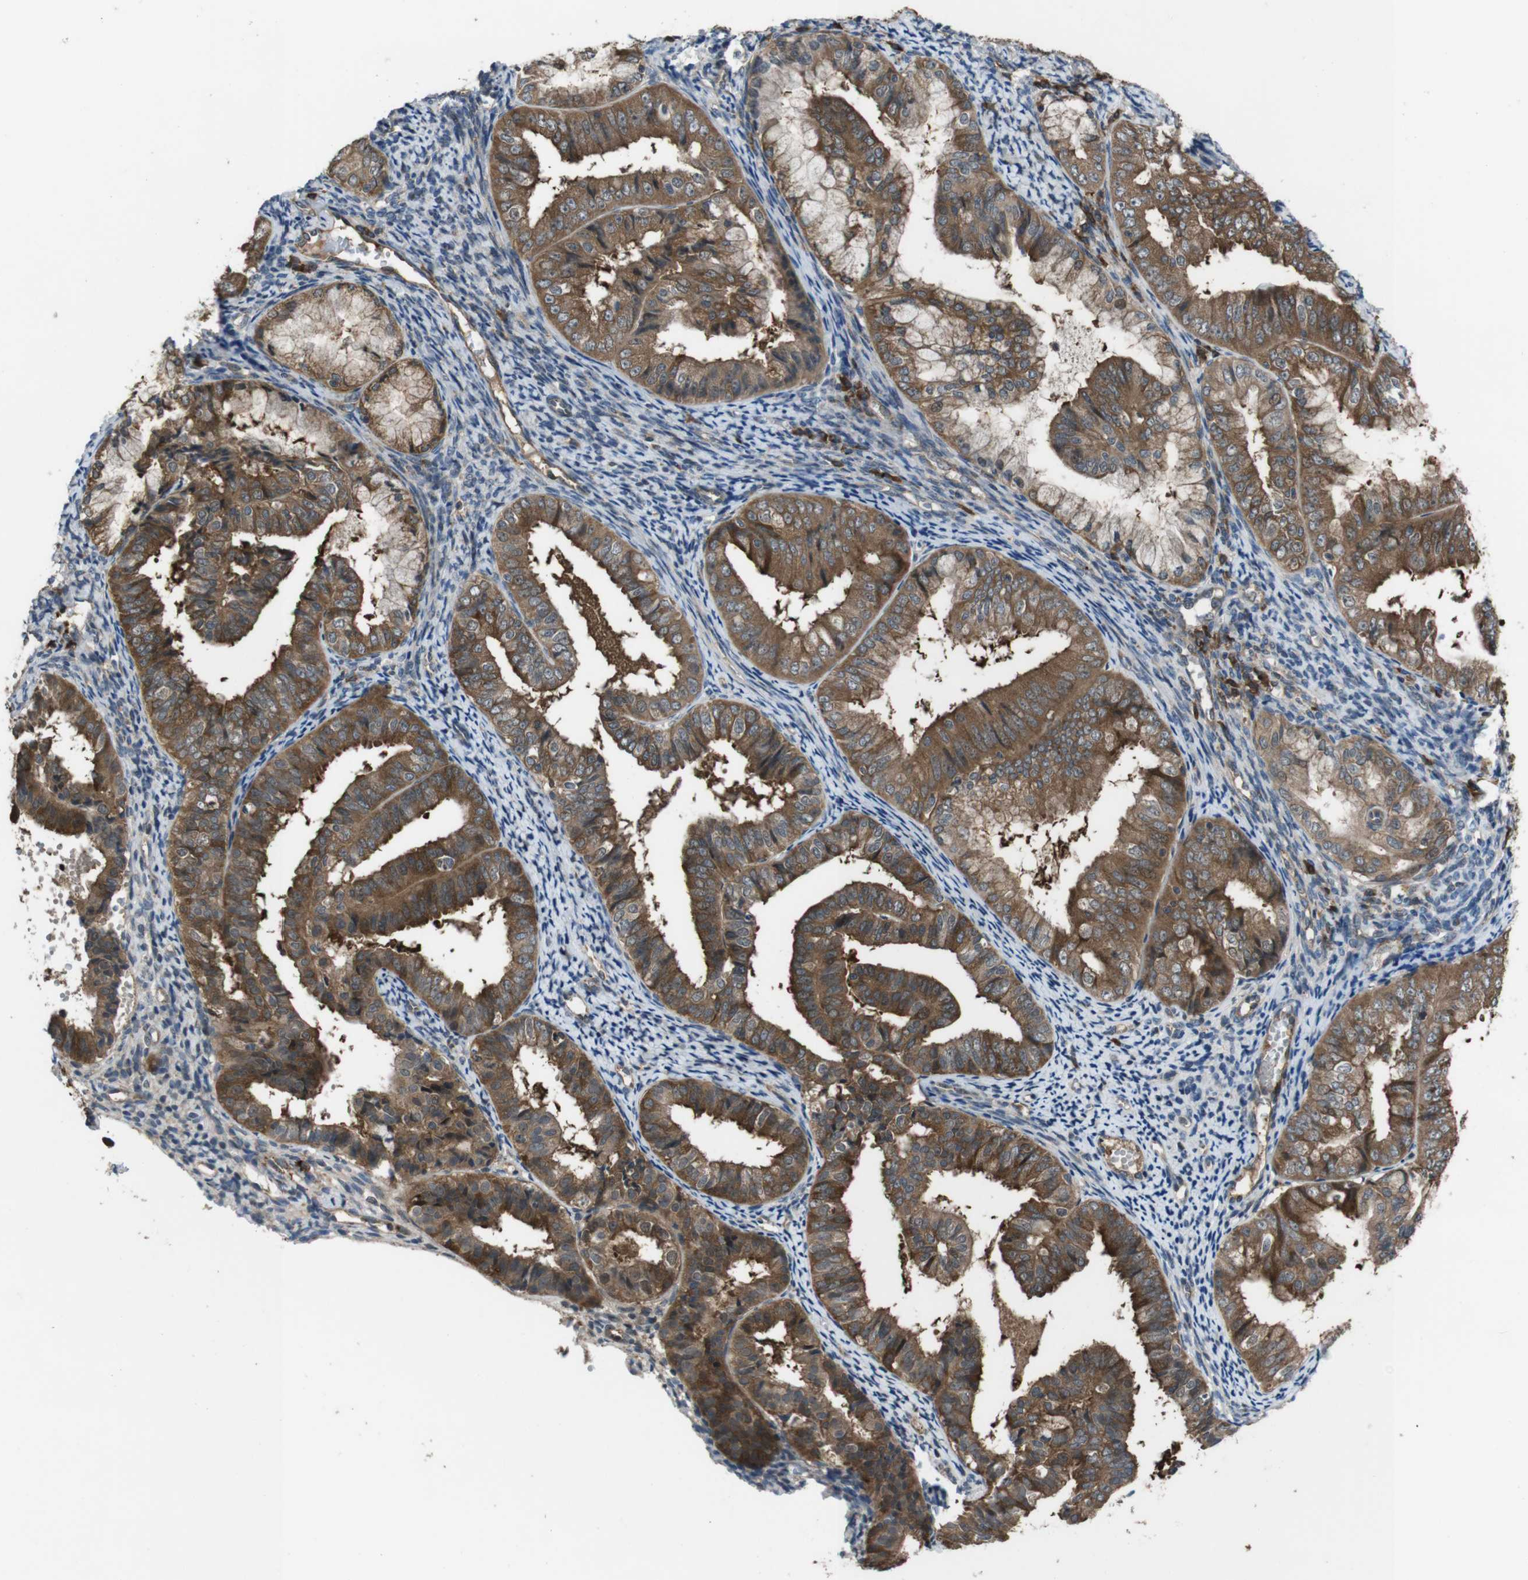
{"staining": {"intensity": "moderate", "quantity": ">75%", "location": "cytoplasmic/membranous"}, "tissue": "endometrial cancer", "cell_type": "Tumor cells", "image_type": "cancer", "snomed": [{"axis": "morphology", "description": "Adenocarcinoma, NOS"}, {"axis": "topography", "description": "Endometrium"}], "caption": "Immunohistochemistry (IHC) (DAB (3,3'-diaminobenzidine)) staining of human adenocarcinoma (endometrial) demonstrates moderate cytoplasmic/membranous protein expression in about >75% of tumor cells.", "gene": "SLC22A23", "patient": {"sex": "female", "age": 63}}